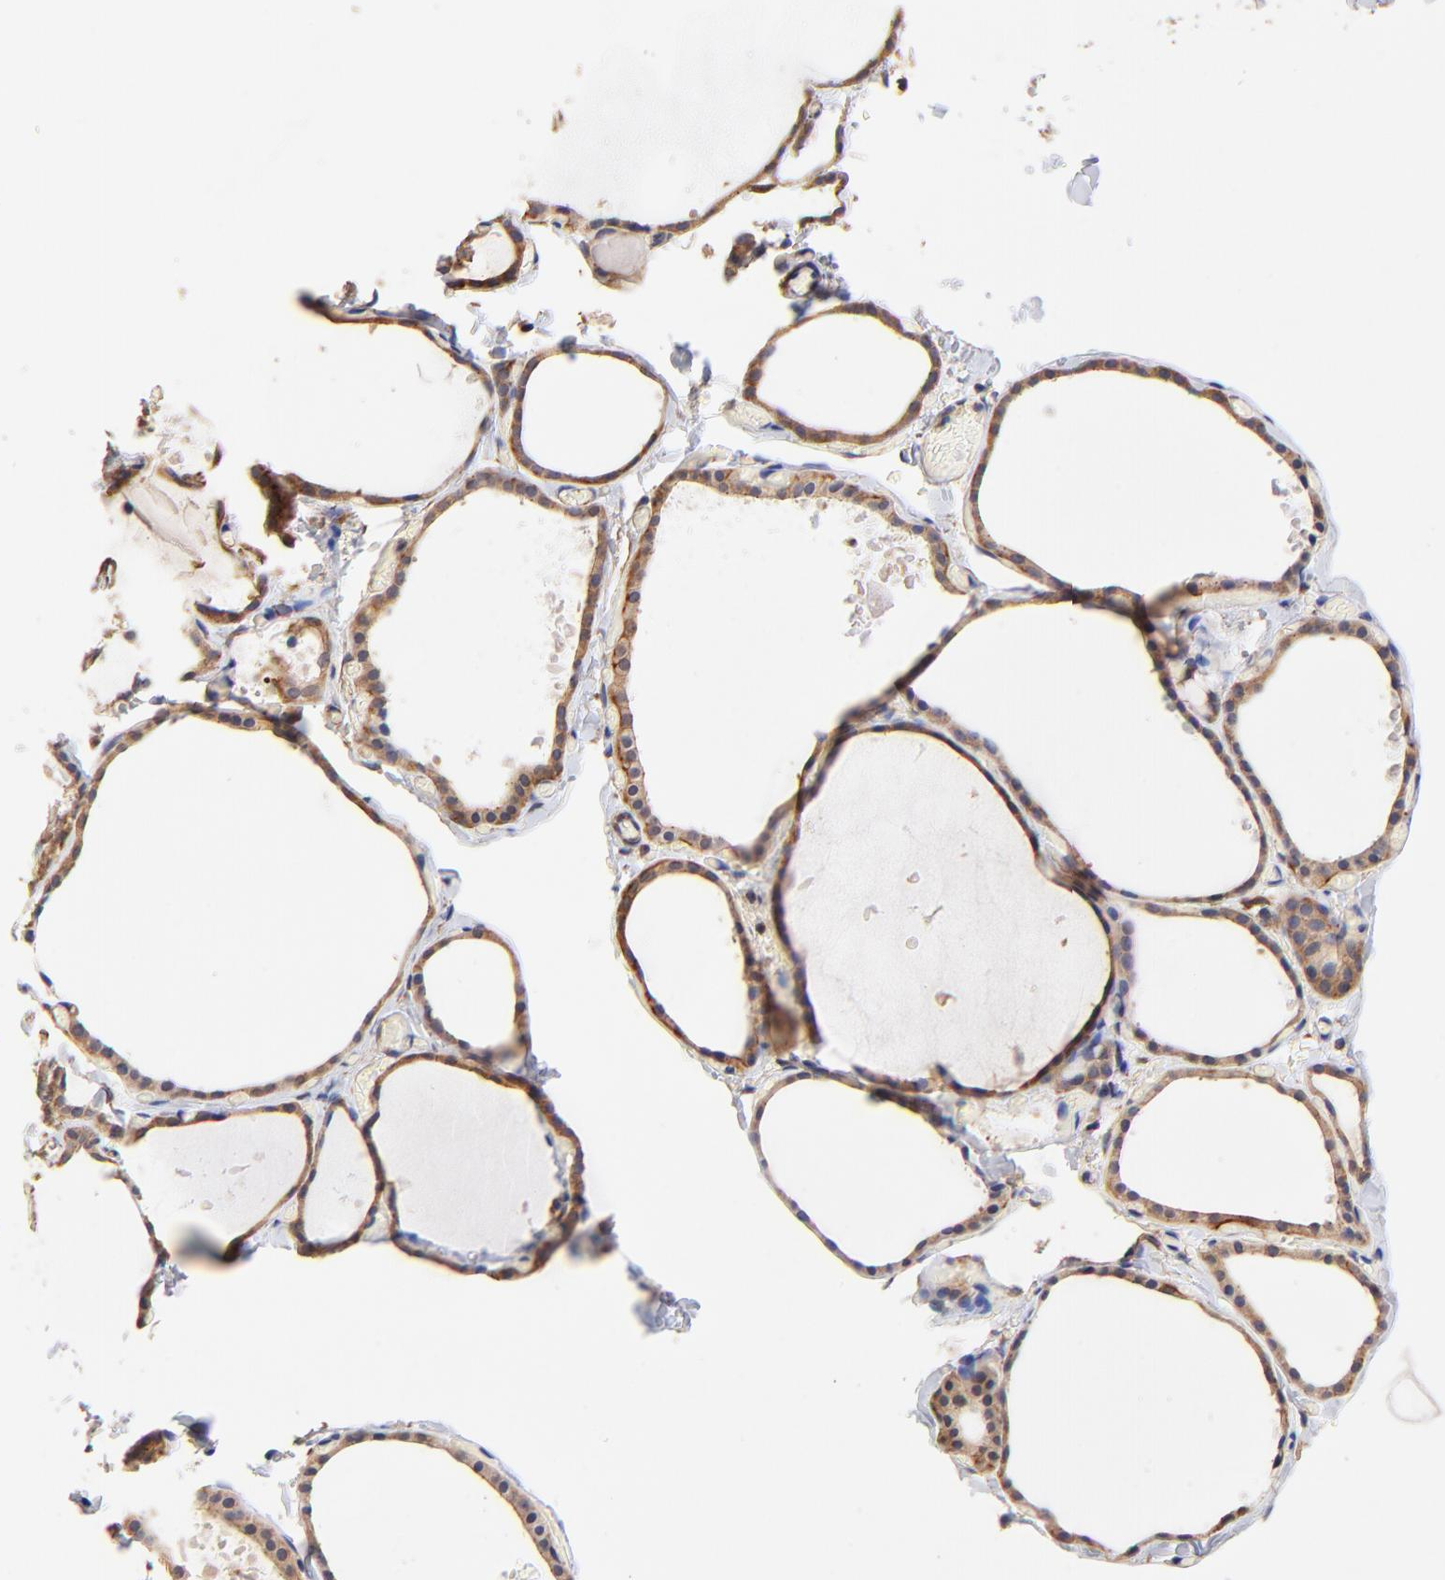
{"staining": {"intensity": "moderate", "quantity": ">75%", "location": "cytoplasmic/membranous"}, "tissue": "thyroid gland", "cell_type": "Glandular cells", "image_type": "normal", "snomed": [{"axis": "morphology", "description": "Normal tissue, NOS"}, {"axis": "topography", "description": "Thyroid gland"}], "caption": "This image displays unremarkable thyroid gland stained with immunohistochemistry to label a protein in brown. The cytoplasmic/membranous of glandular cells show moderate positivity for the protein. Nuclei are counter-stained blue.", "gene": "TNFAIP3", "patient": {"sex": "female", "age": 22}}